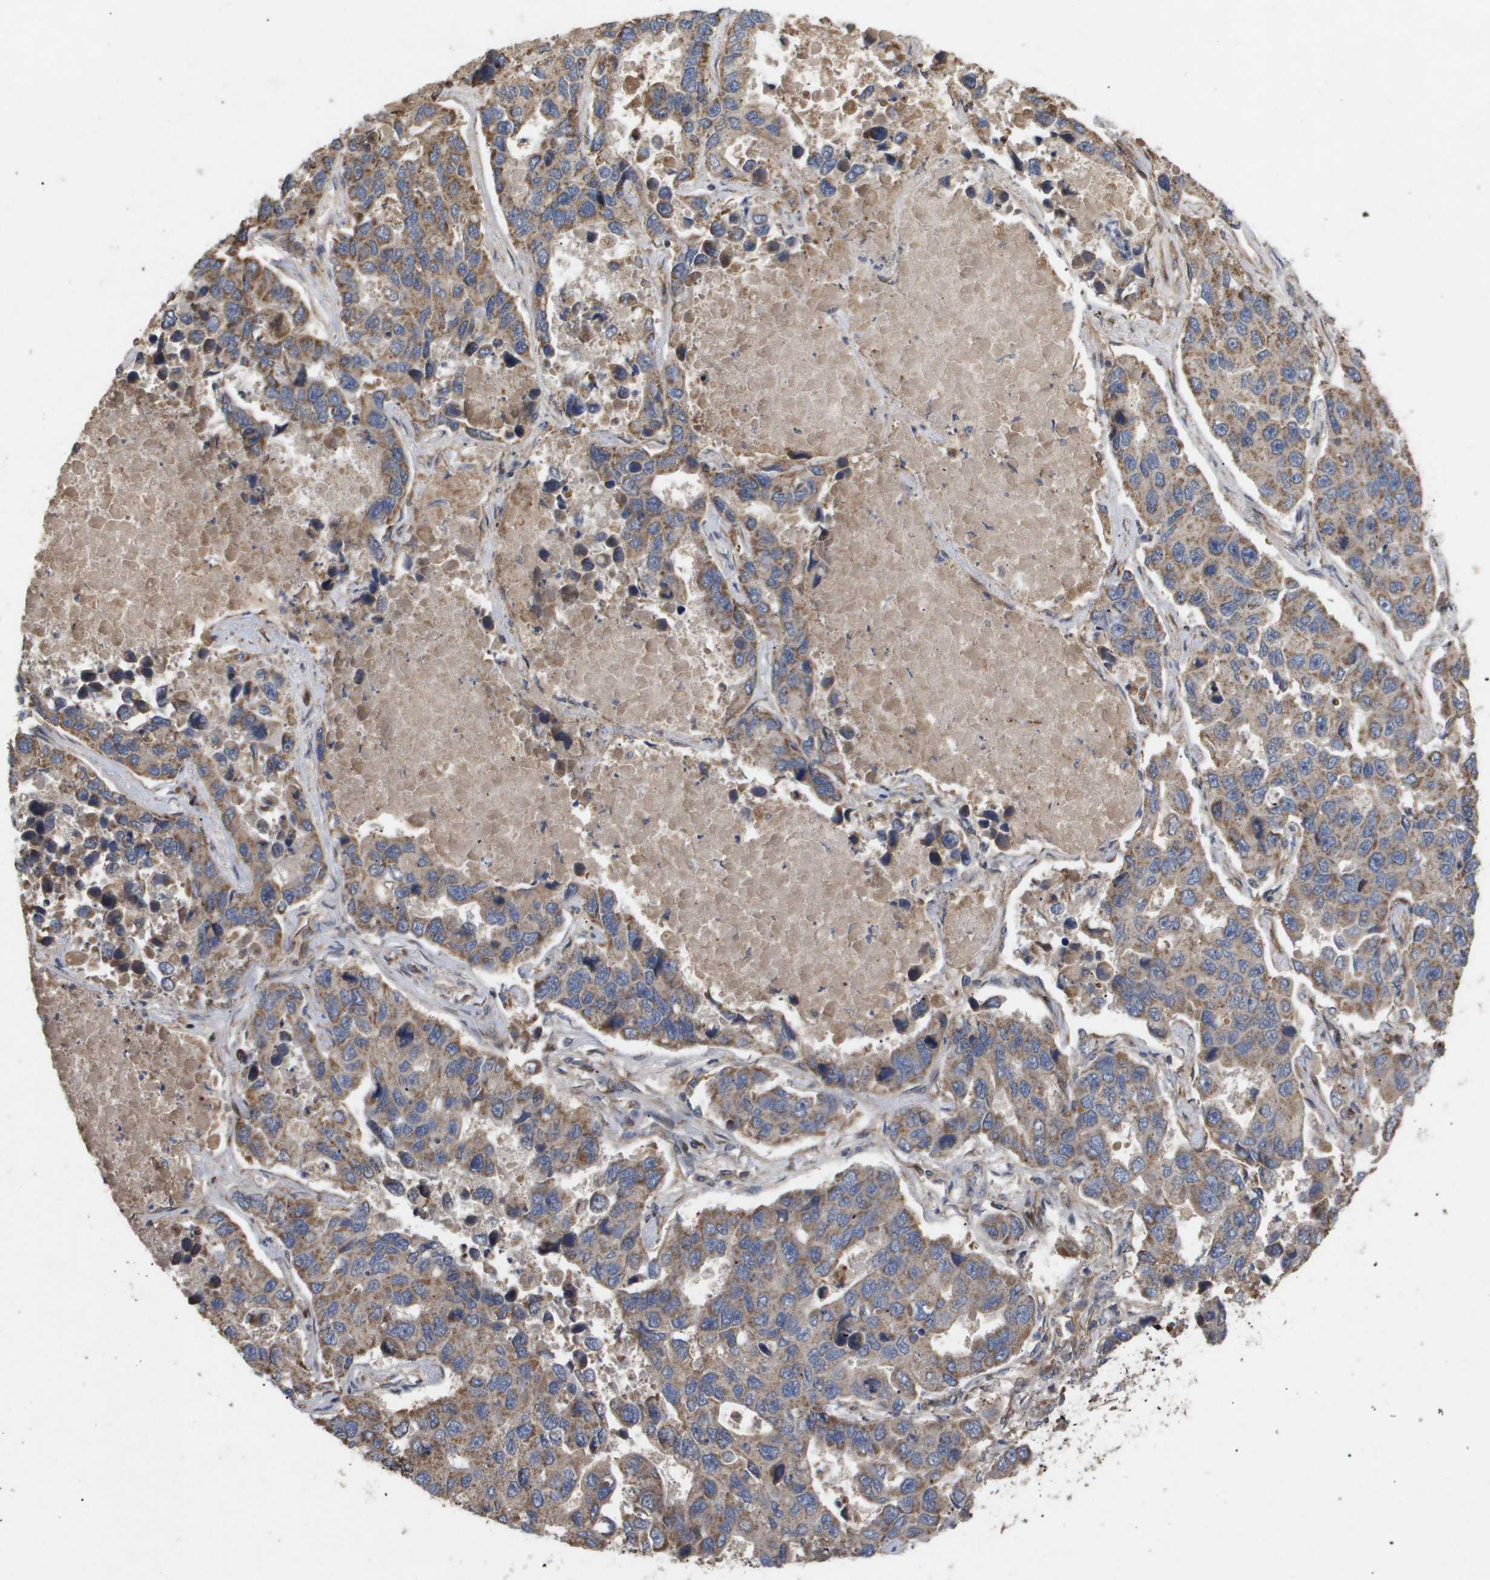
{"staining": {"intensity": "moderate", "quantity": ">75%", "location": "cytoplasmic/membranous"}, "tissue": "lung cancer", "cell_type": "Tumor cells", "image_type": "cancer", "snomed": [{"axis": "morphology", "description": "Adenocarcinoma, NOS"}, {"axis": "topography", "description": "Lung"}], "caption": "Immunohistochemical staining of lung adenocarcinoma reveals moderate cytoplasmic/membranous protein expression in about >75% of tumor cells. The staining was performed using DAB (3,3'-diaminobenzidine), with brown indicating positive protein expression. Nuclei are stained blue with hematoxylin.", "gene": "TNS1", "patient": {"sex": "male", "age": 64}}